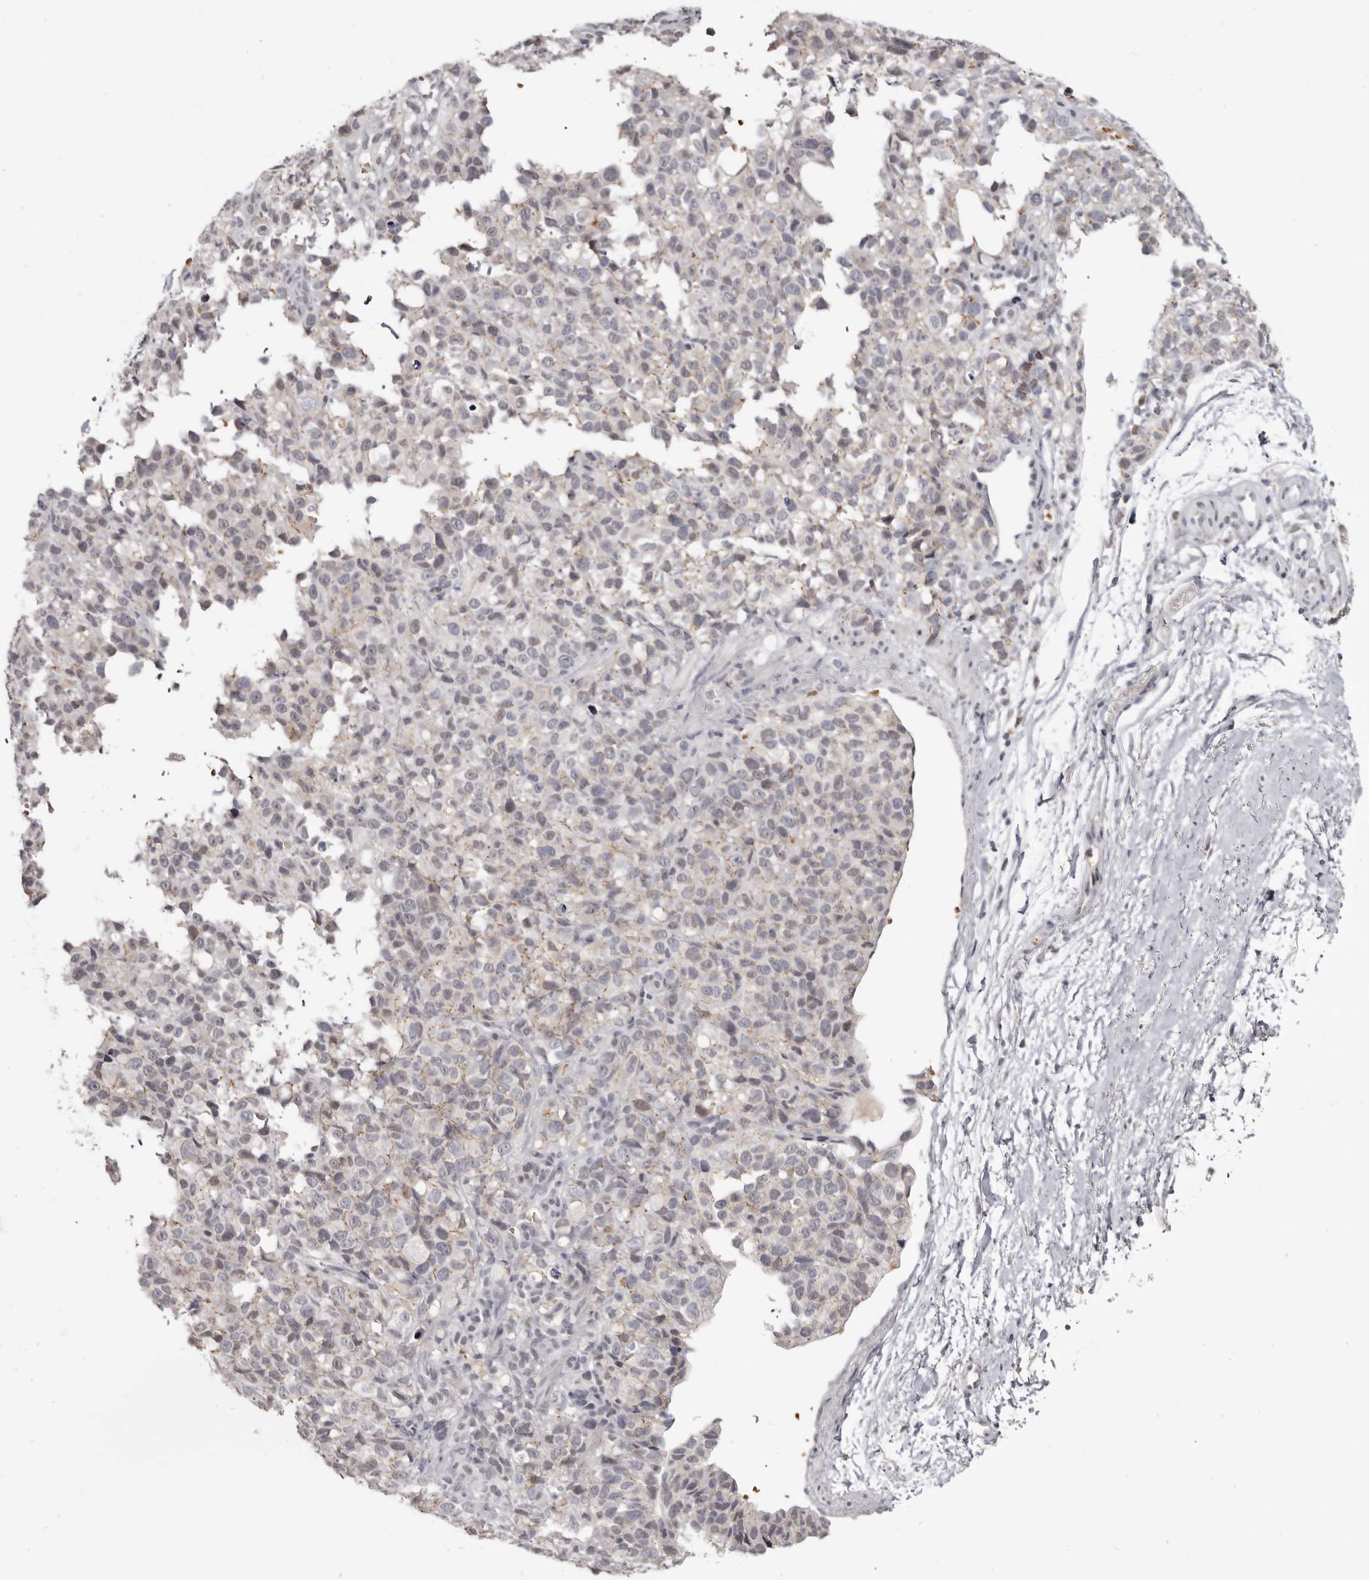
{"staining": {"intensity": "weak", "quantity": "<25%", "location": "cytoplasmic/membranous"}, "tissue": "melanoma", "cell_type": "Tumor cells", "image_type": "cancer", "snomed": [{"axis": "morphology", "description": "Malignant melanoma, Metastatic site"}, {"axis": "topography", "description": "Skin"}], "caption": "Melanoma was stained to show a protein in brown. There is no significant expression in tumor cells.", "gene": "CGN", "patient": {"sex": "female", "age": 72}}